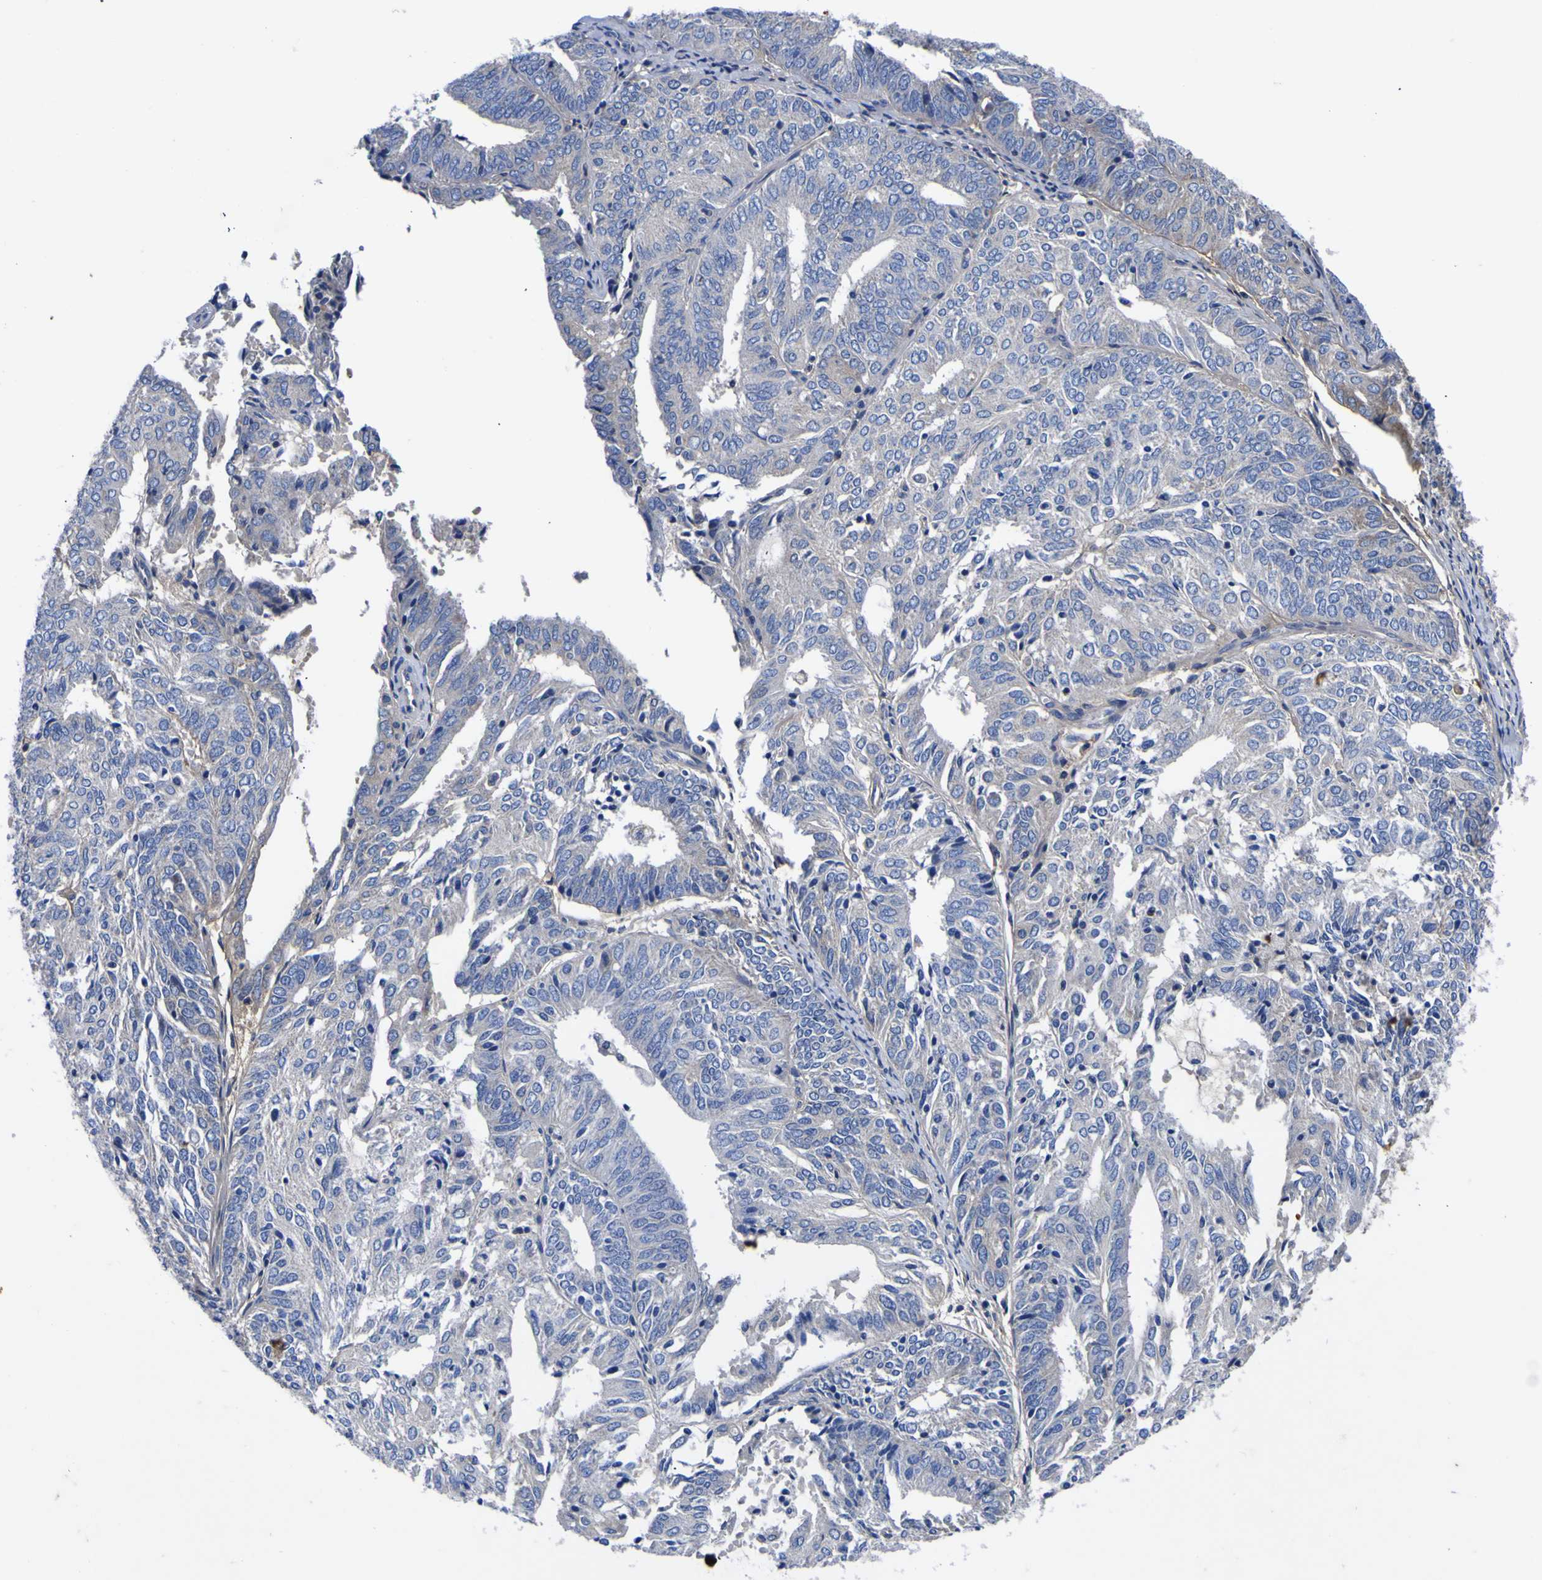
{"staining": {"intensity": "negative", "quantity": "none", "location": "none"}, "tissue": "endometrial cancer", "cell_type": "Tumor cells", "image_type": "cancer", "snomed": [{"axis": "morphology", "description": "Adenocarcinoma, NOS"}, {"axis": "topography", "description": "Uterus"}], "caption": "IHC photomicrograph of endometrial cancer (adenocarcinoma) stained for a protein (brown), which exhibits no expression in tumor cells.", "gene": "VASN", "patient": {"sex": "female", "age": 60}}